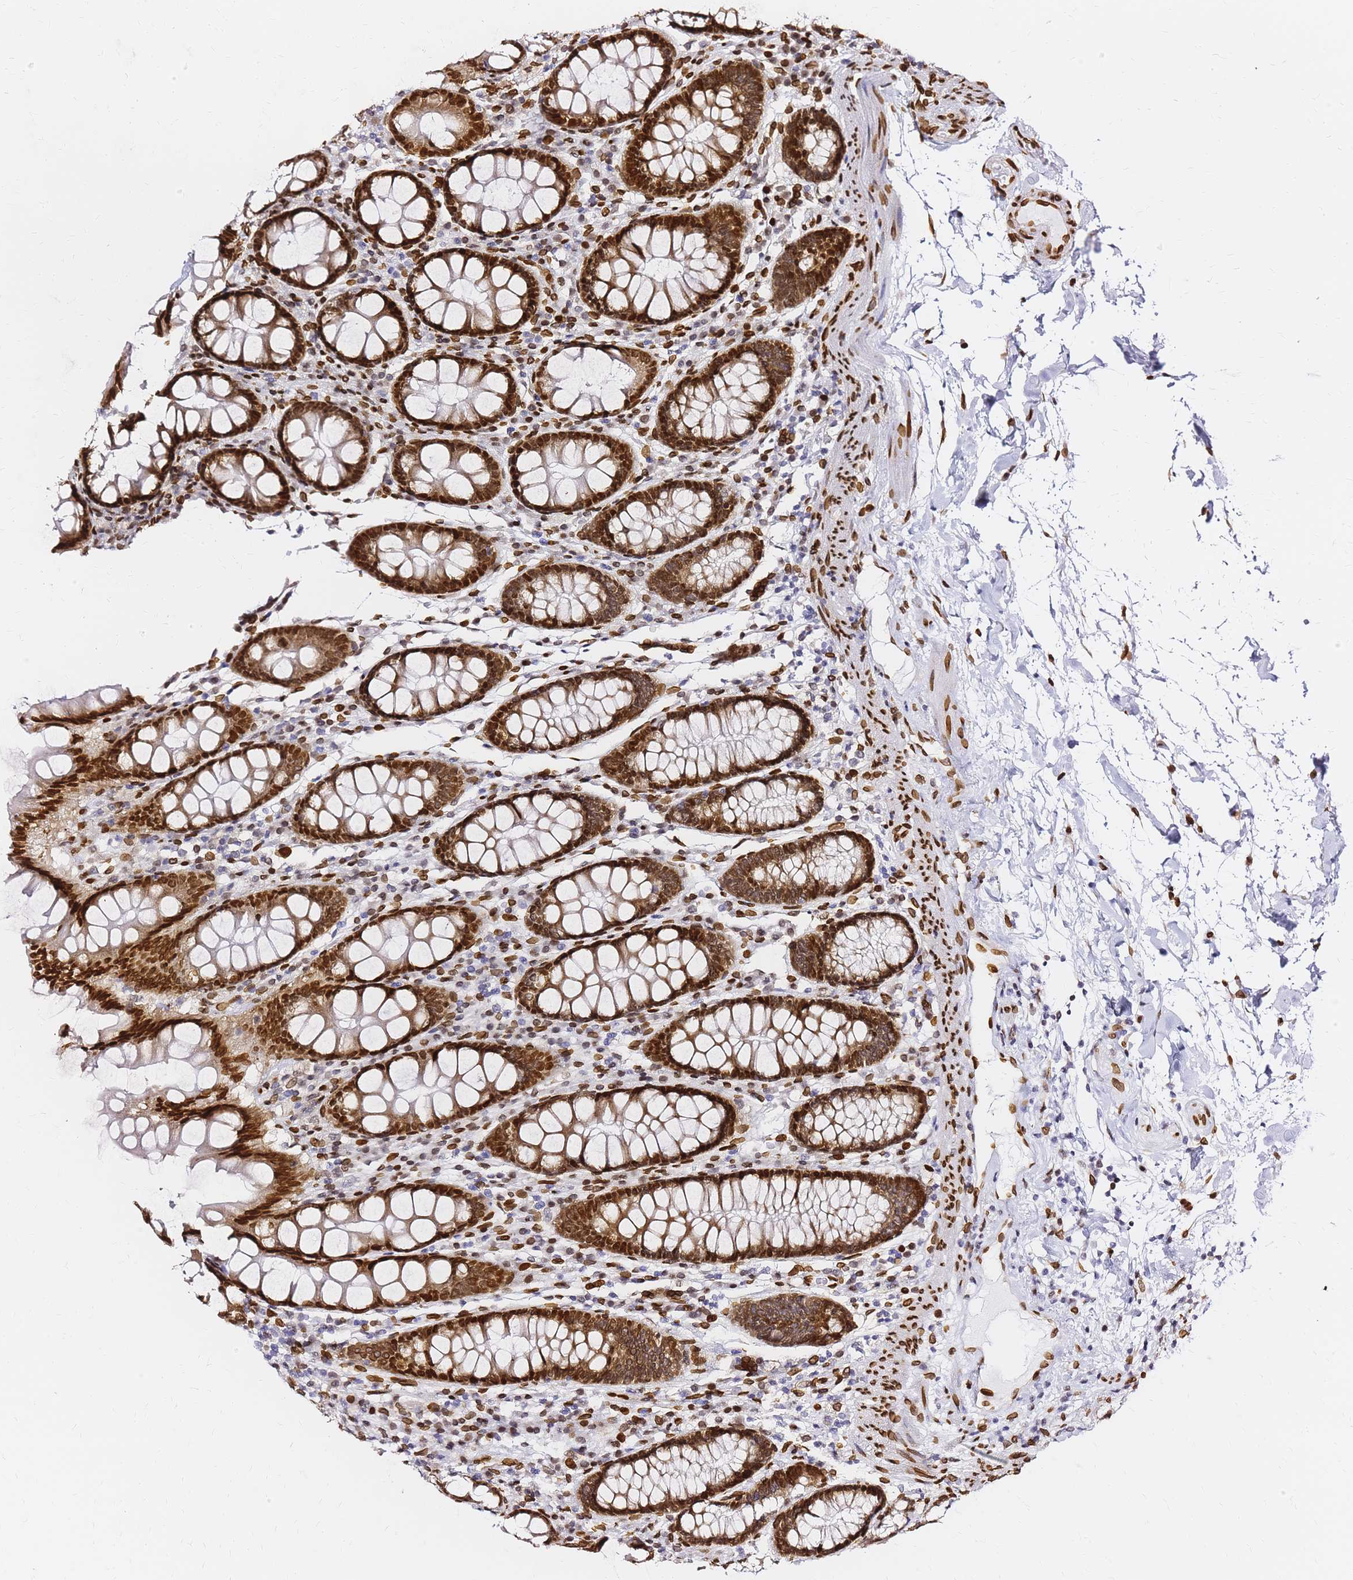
{"staining": {"intensity": "moderate", "quantity": ">75%", "location": "nuclear"}, "tissue": "colon", "cell_type": "Endothelial cells", "image_type": "normal", "snomed": [{"axis": "morphology", "description": "Normal tissue, NOS"}, {"axis": "topography", "description": "Colon"}], "caption": "High-power microscopy captured an IHC photomicrograph of benign colon, revealing moderate nuclear staining in about >75% of endothelial cells.", "gene": "C6orf141", "patient": {"sex": "female", "age": 79}}